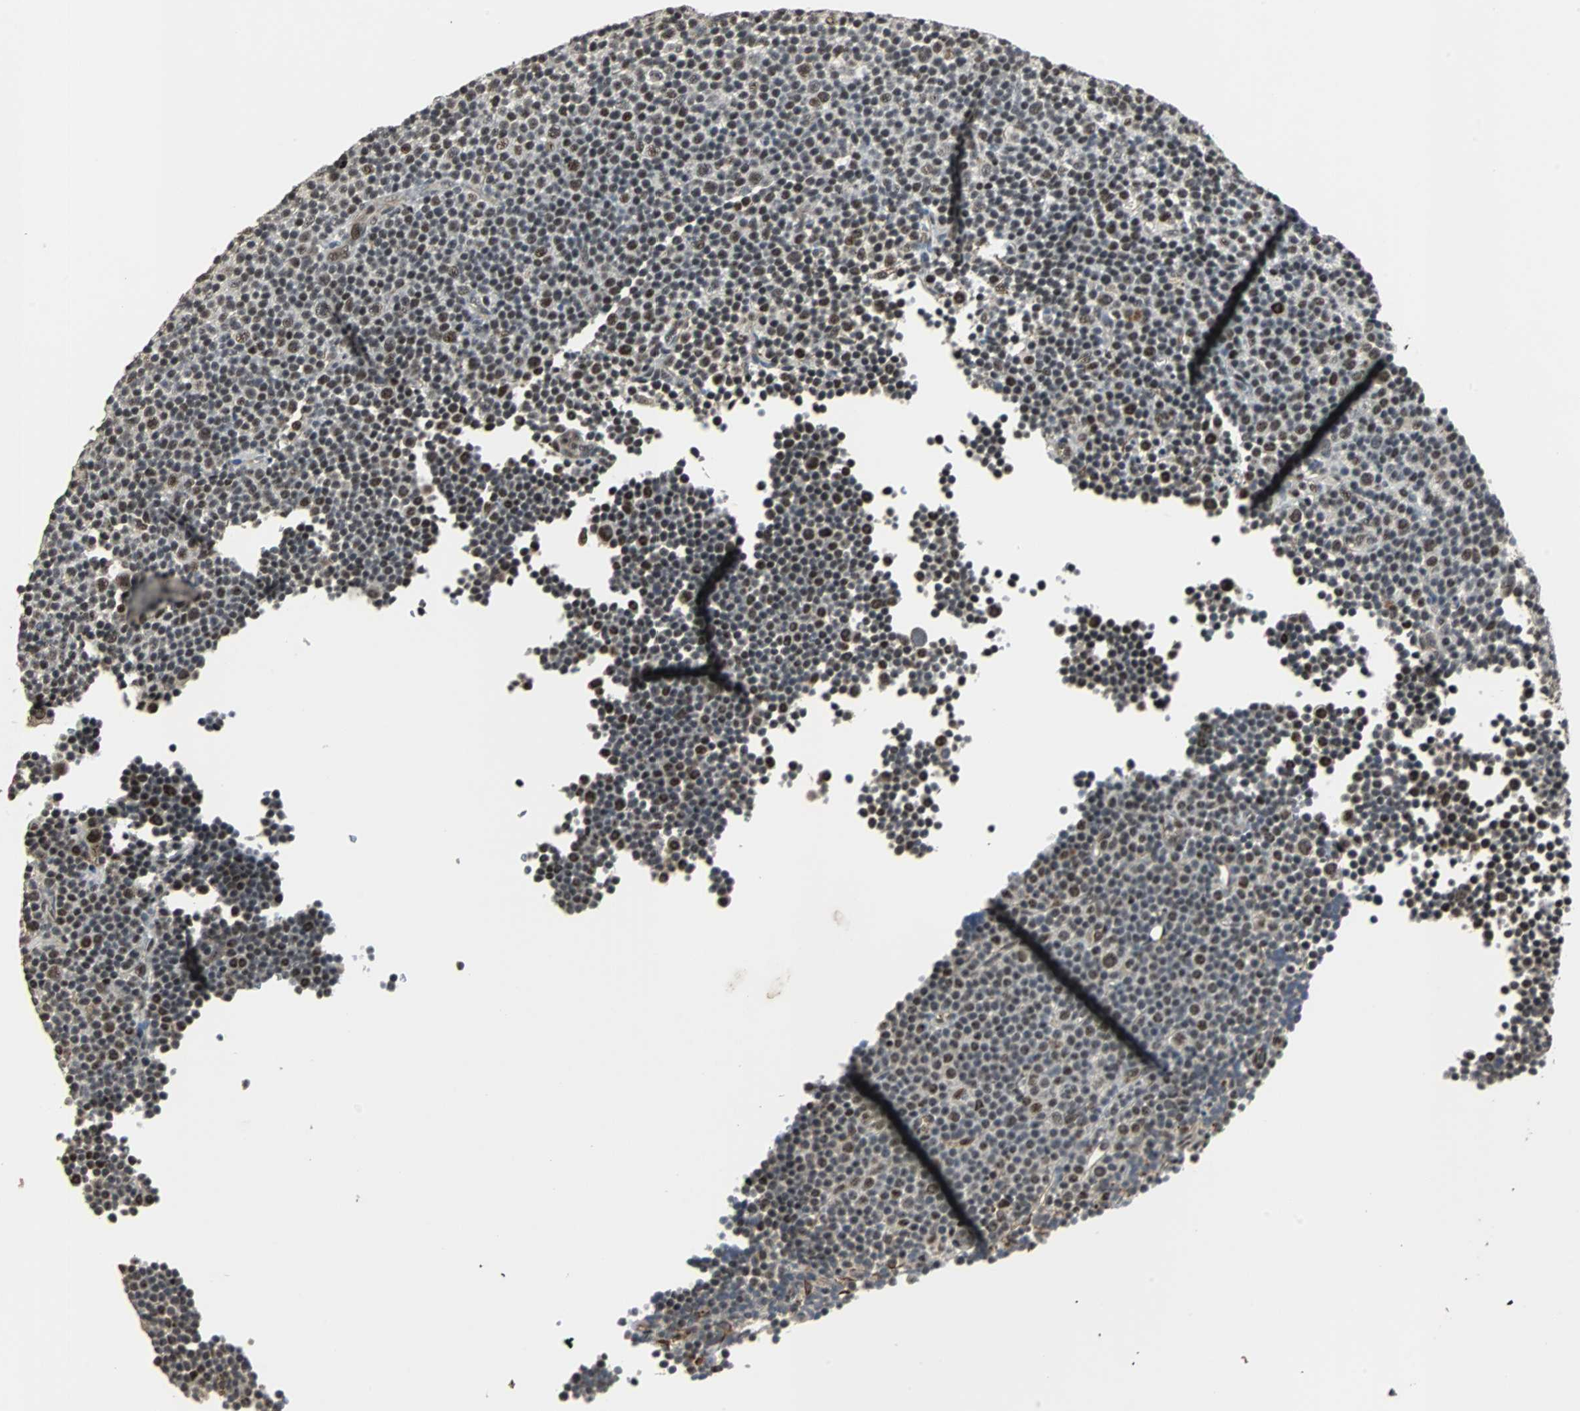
{"staining": {"intensity": "strong", "quantity": ">75%", "location": "nuclear"}, "tissue": "lymphoma", "cell_type": "Tumor cells", "image_type": "cancer", "snomed": [{"axis": "morphology", "description": "Malignant lymphoma, non-Hodgkin's type, Low grade"}, {"axis": "topography", "description": "Lymph node"}], "caption": "This photomicrograph exhibits immunohistochemistry (IHC) staining of low-grade malignant lymphoma, non-Hodgkin's type, with high strong nuclear staining in approximately >75% of tumor cells.", "gene": "MED4", "patient": {"sex": "female", "age": 67}}